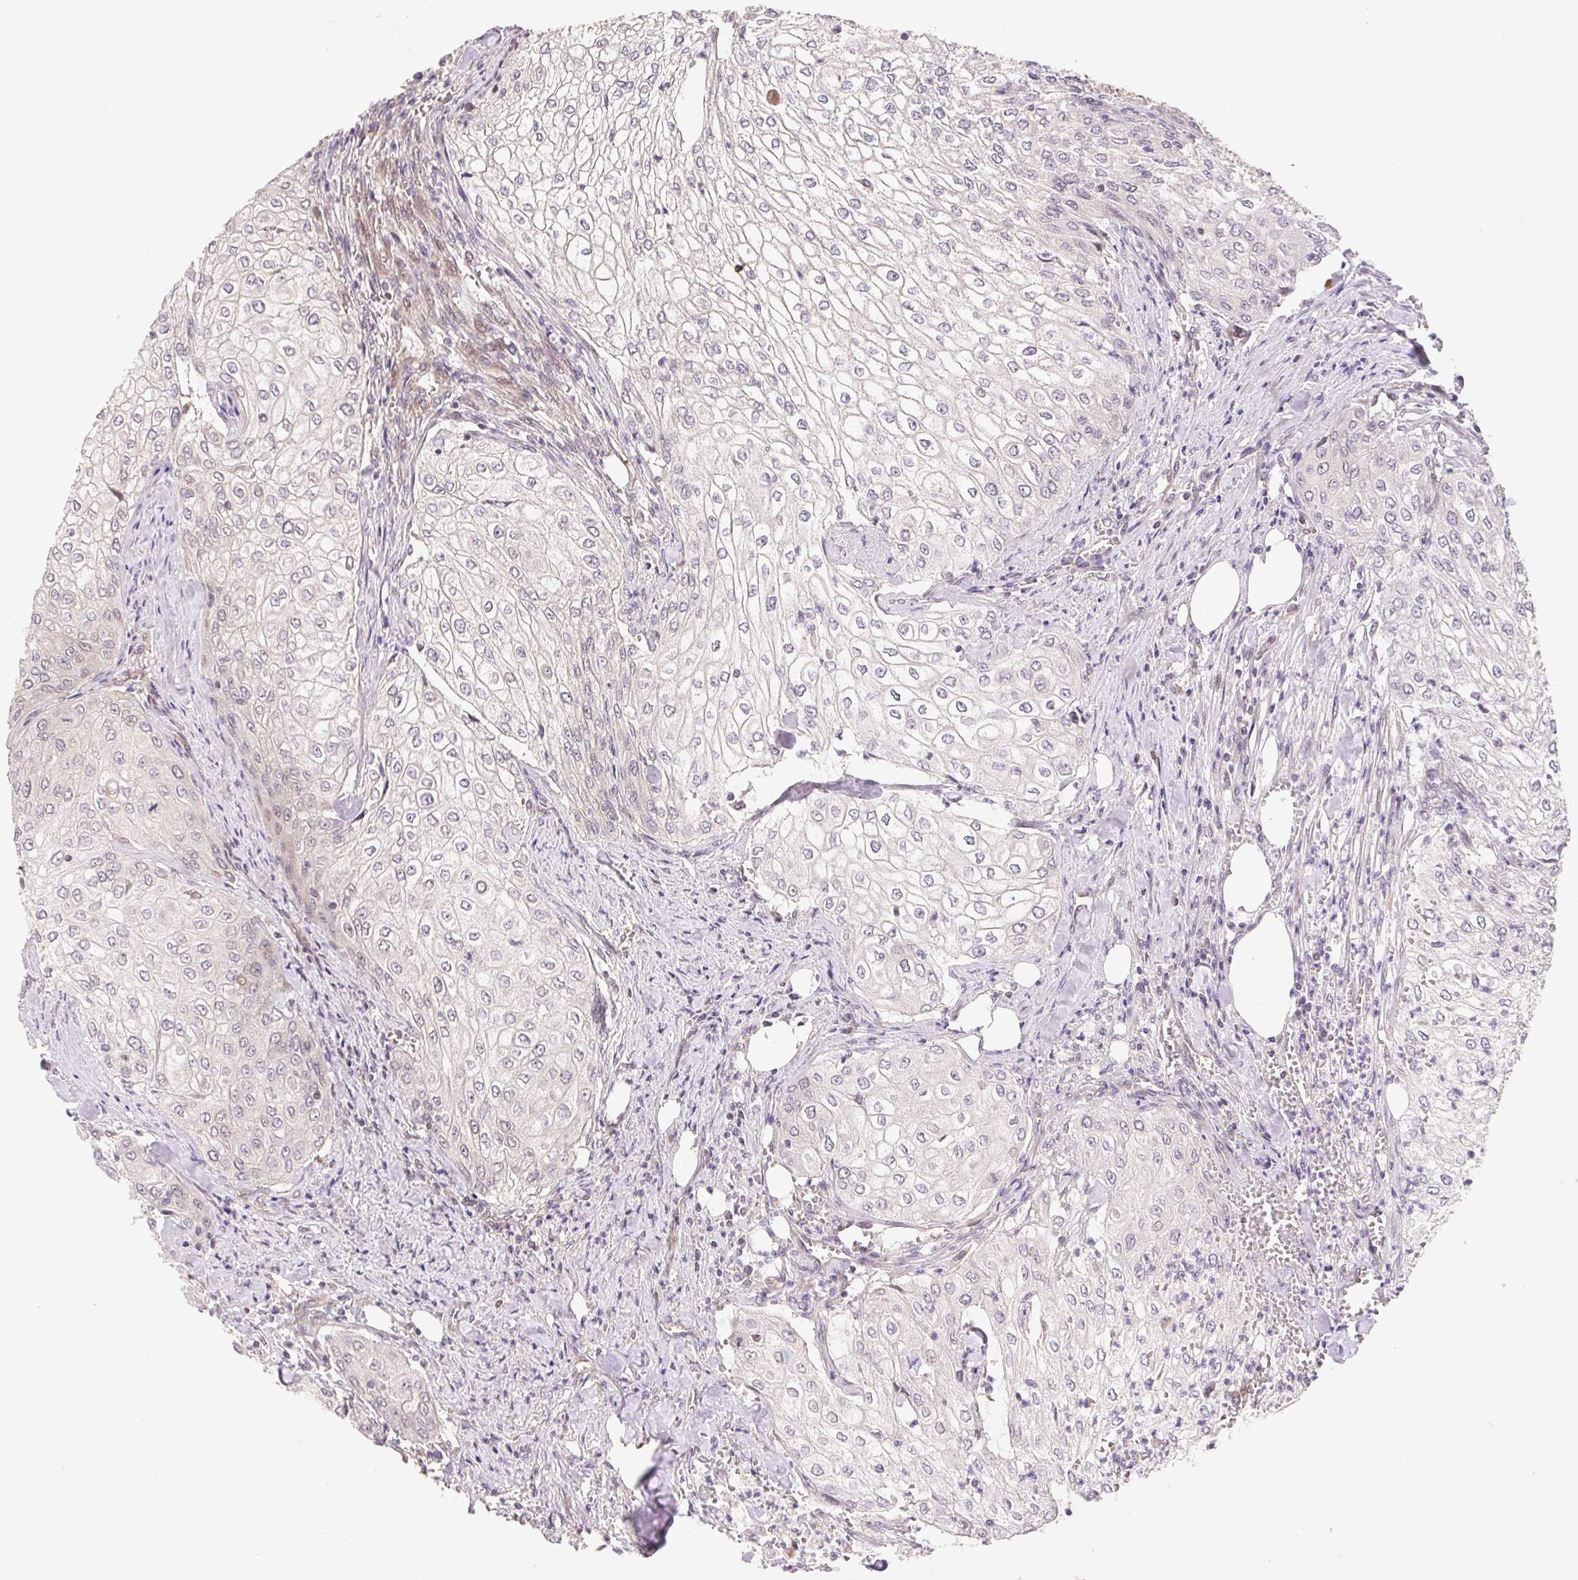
{"staining": {"intensity": "negative", "quantity": "none", "location": "none"}, "tissue": "urothelial cancer", "cell_type": "Tumor cells", "image_type": "cancer", "snomed": [{"axis": "morphology", "description": "Urothelial carcinoma, High grade"}, {"axis": "topography", "description": "Urinary bladder"}], "caption": "Tumor cells are negative for brown protein staining in urothelial cancer.", "gene": "TNIP2", "patient": {"sex": "male", "age": 62}}